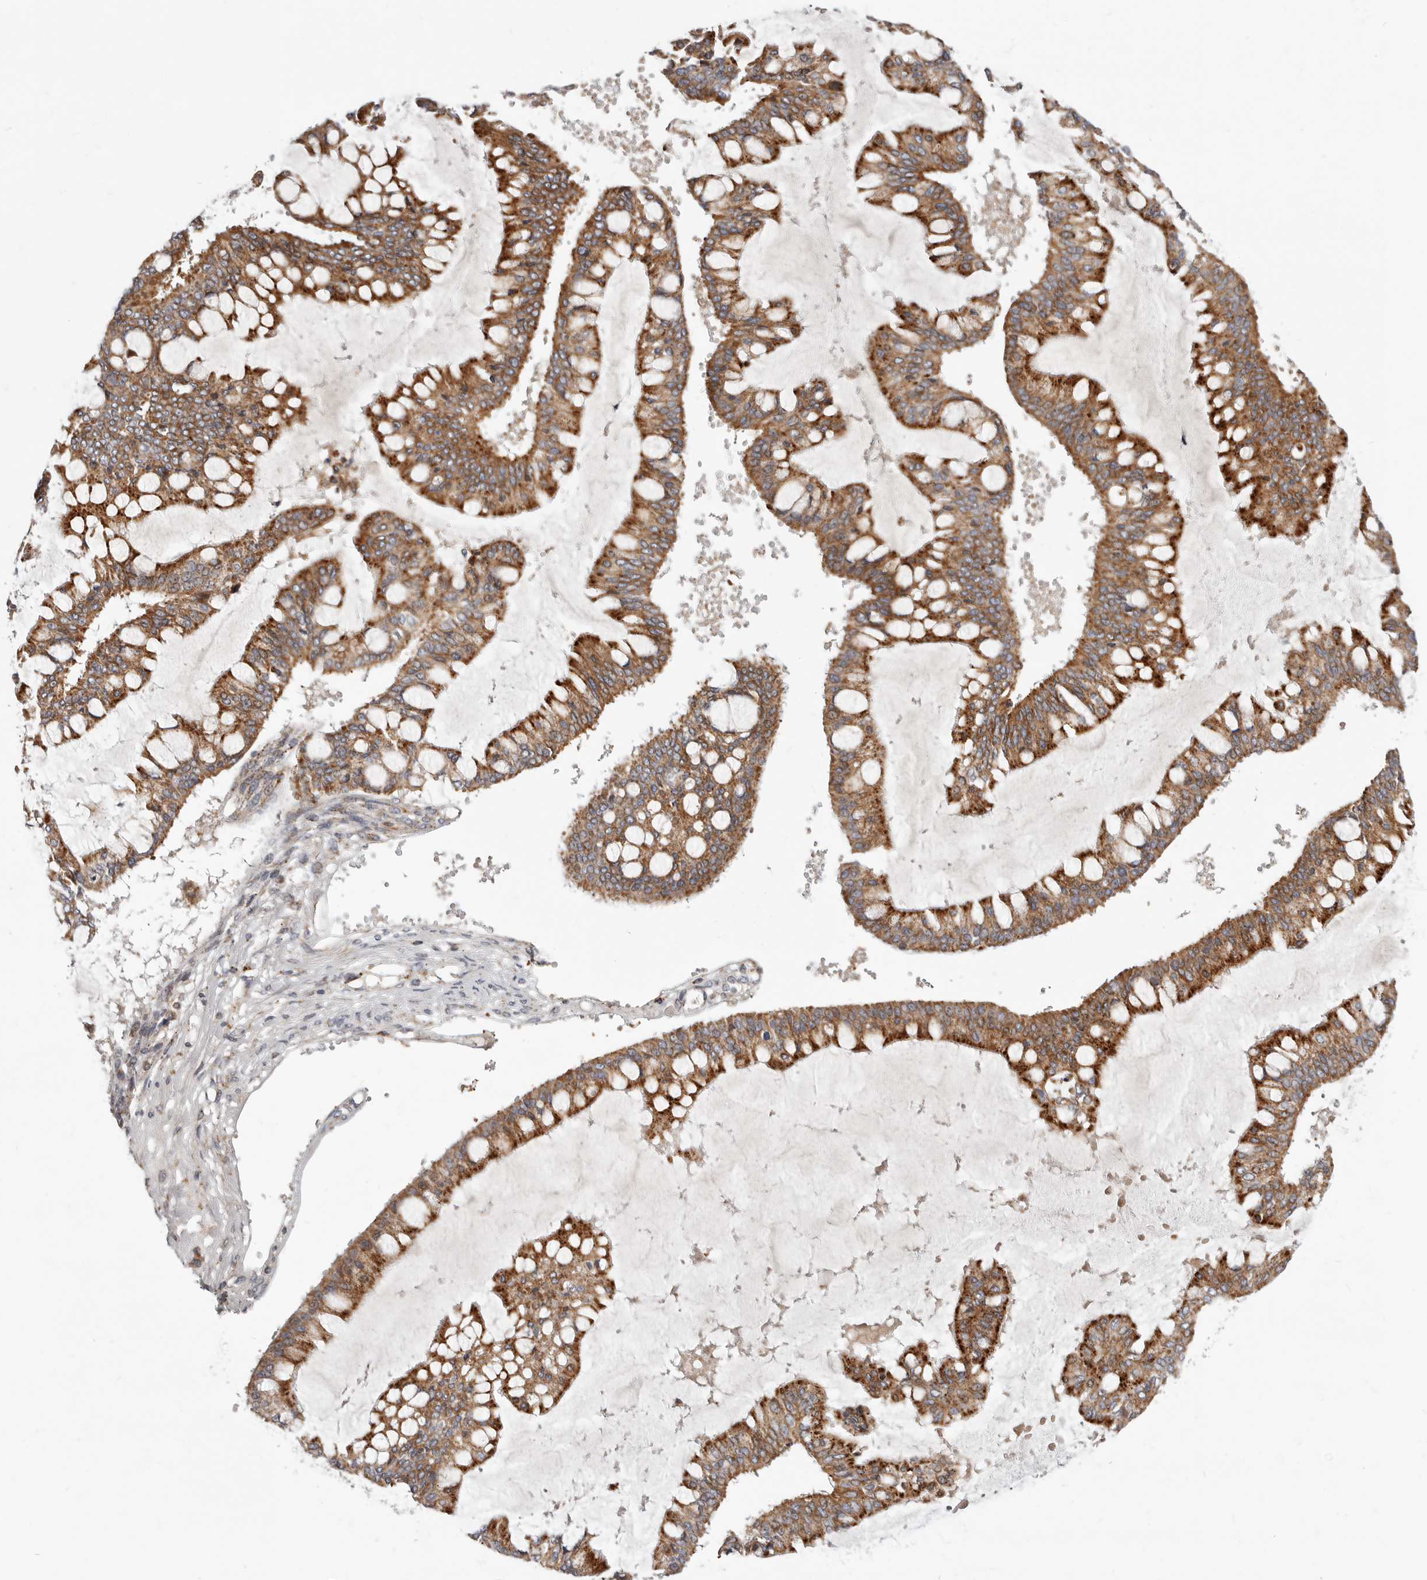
{"staining": {"intensity": "moderate", "quantity": ">75%", "location": "cytoplasmic/membranous"}, "tissue": "ovarian cancer", "cell_type": "Tumor cells", "image_type": "cancer", "snomed": [{"axis": "morphology", "description": "Cystadenocarcinoma, mucinous, NOS"}, {"axis": "topography", "description": "Ovary"}], "caption": "DAB (3,3'-diaminobenzidine) immunohistochemical staining of mucinous cystadenocarcinoma (ovarian) shows moderate cytoplasmic/membranous protein staining in approximately >75% of tumor cells.", "gene": "TOR3A", "patient": {"sex": "female", "age": 73}}